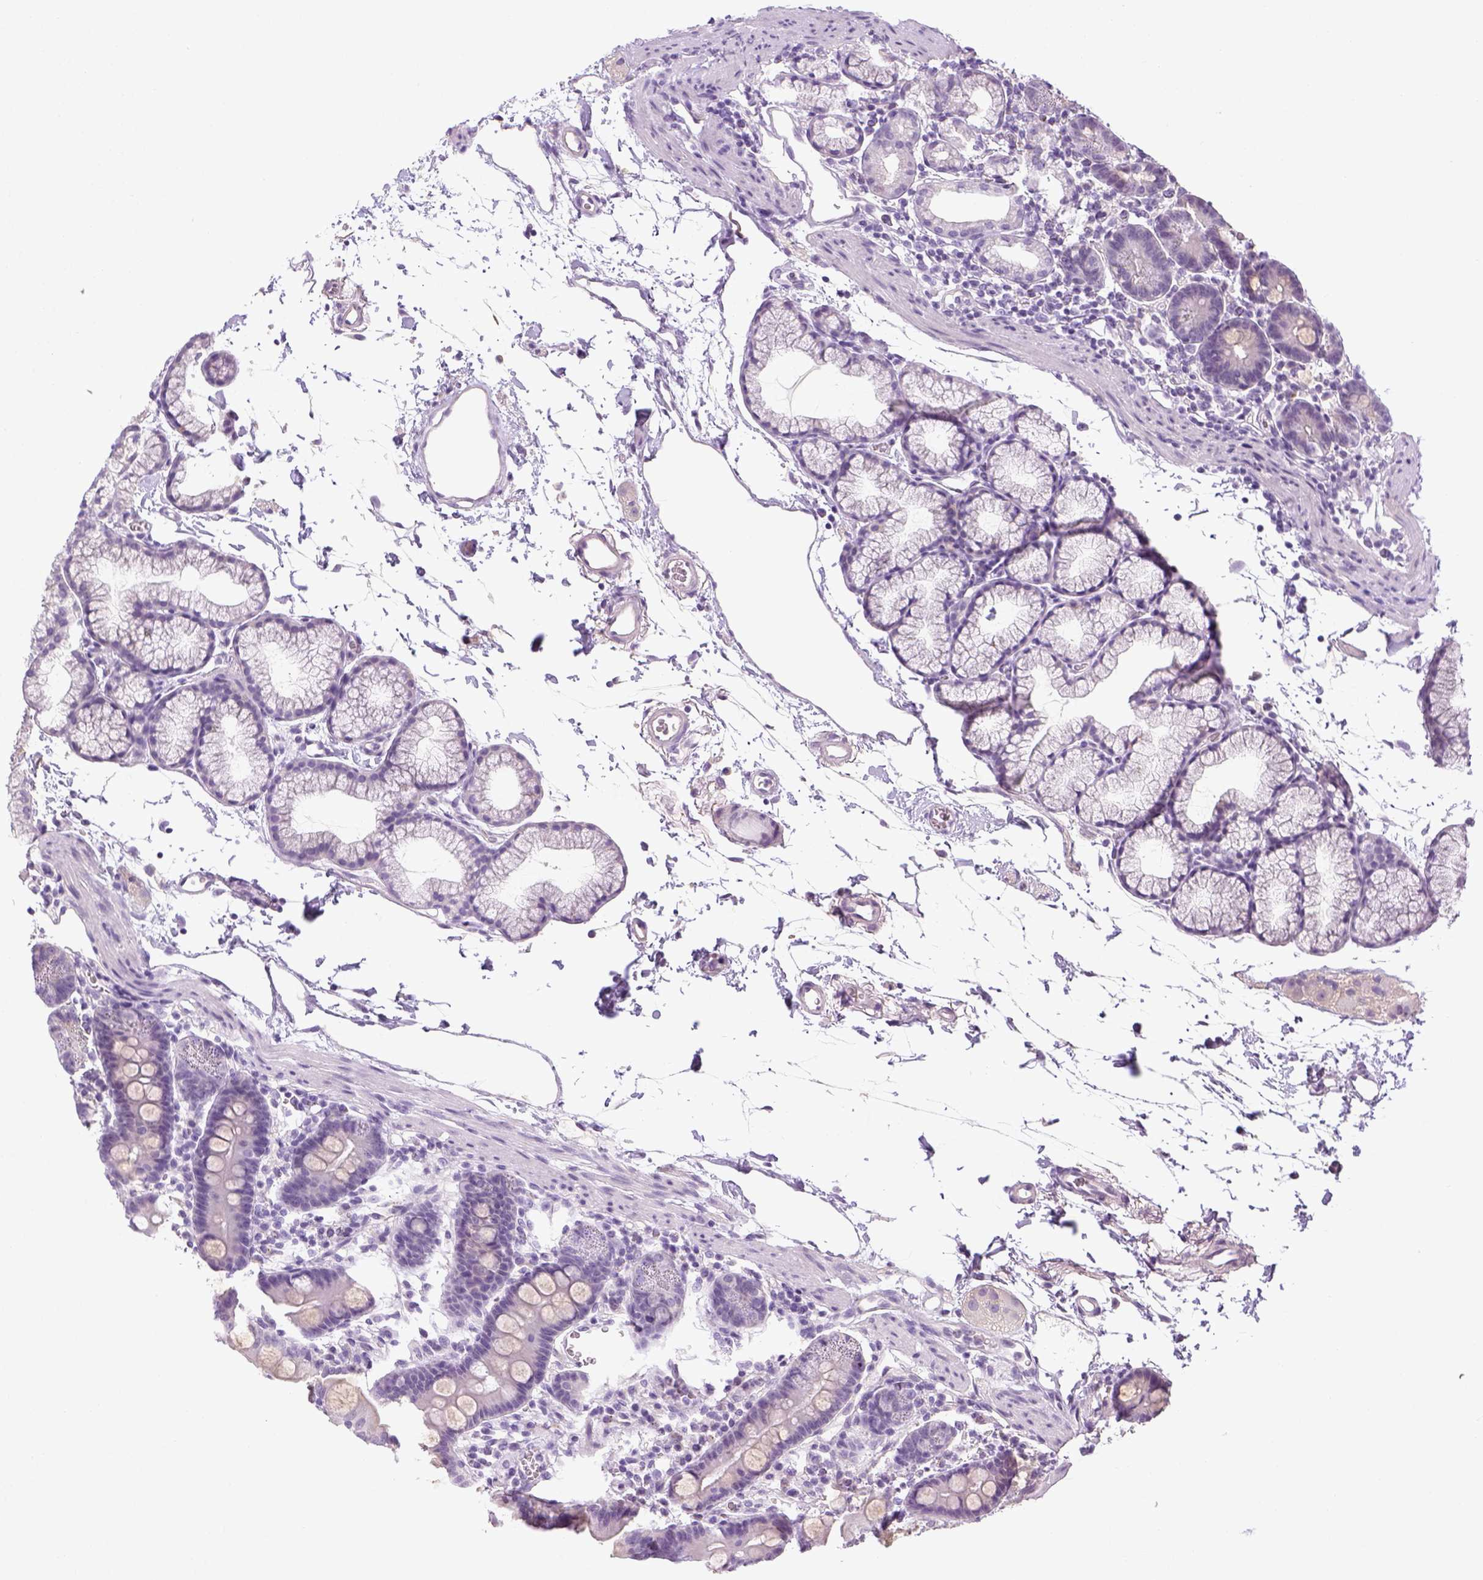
{"staining": {"intensity": "negative", "quantity": "none", "location": "none"}, "tissue": "duodenum", "cell_type": "Glandular cells", "image_type": "normal", "snomed": [{"axis": "morphology", "description": "Normal tissue, NOS"}, {"axis": "topography", "description": "Duodenum"}], "caption": "DAB (3,3'-diaminobenzidine) immunohistochemical staining of benign human duodenum exhibits no significant positivity in glandular cells.", "gene": "LGSN", "patient": {"sex": "male", "age": 59}}